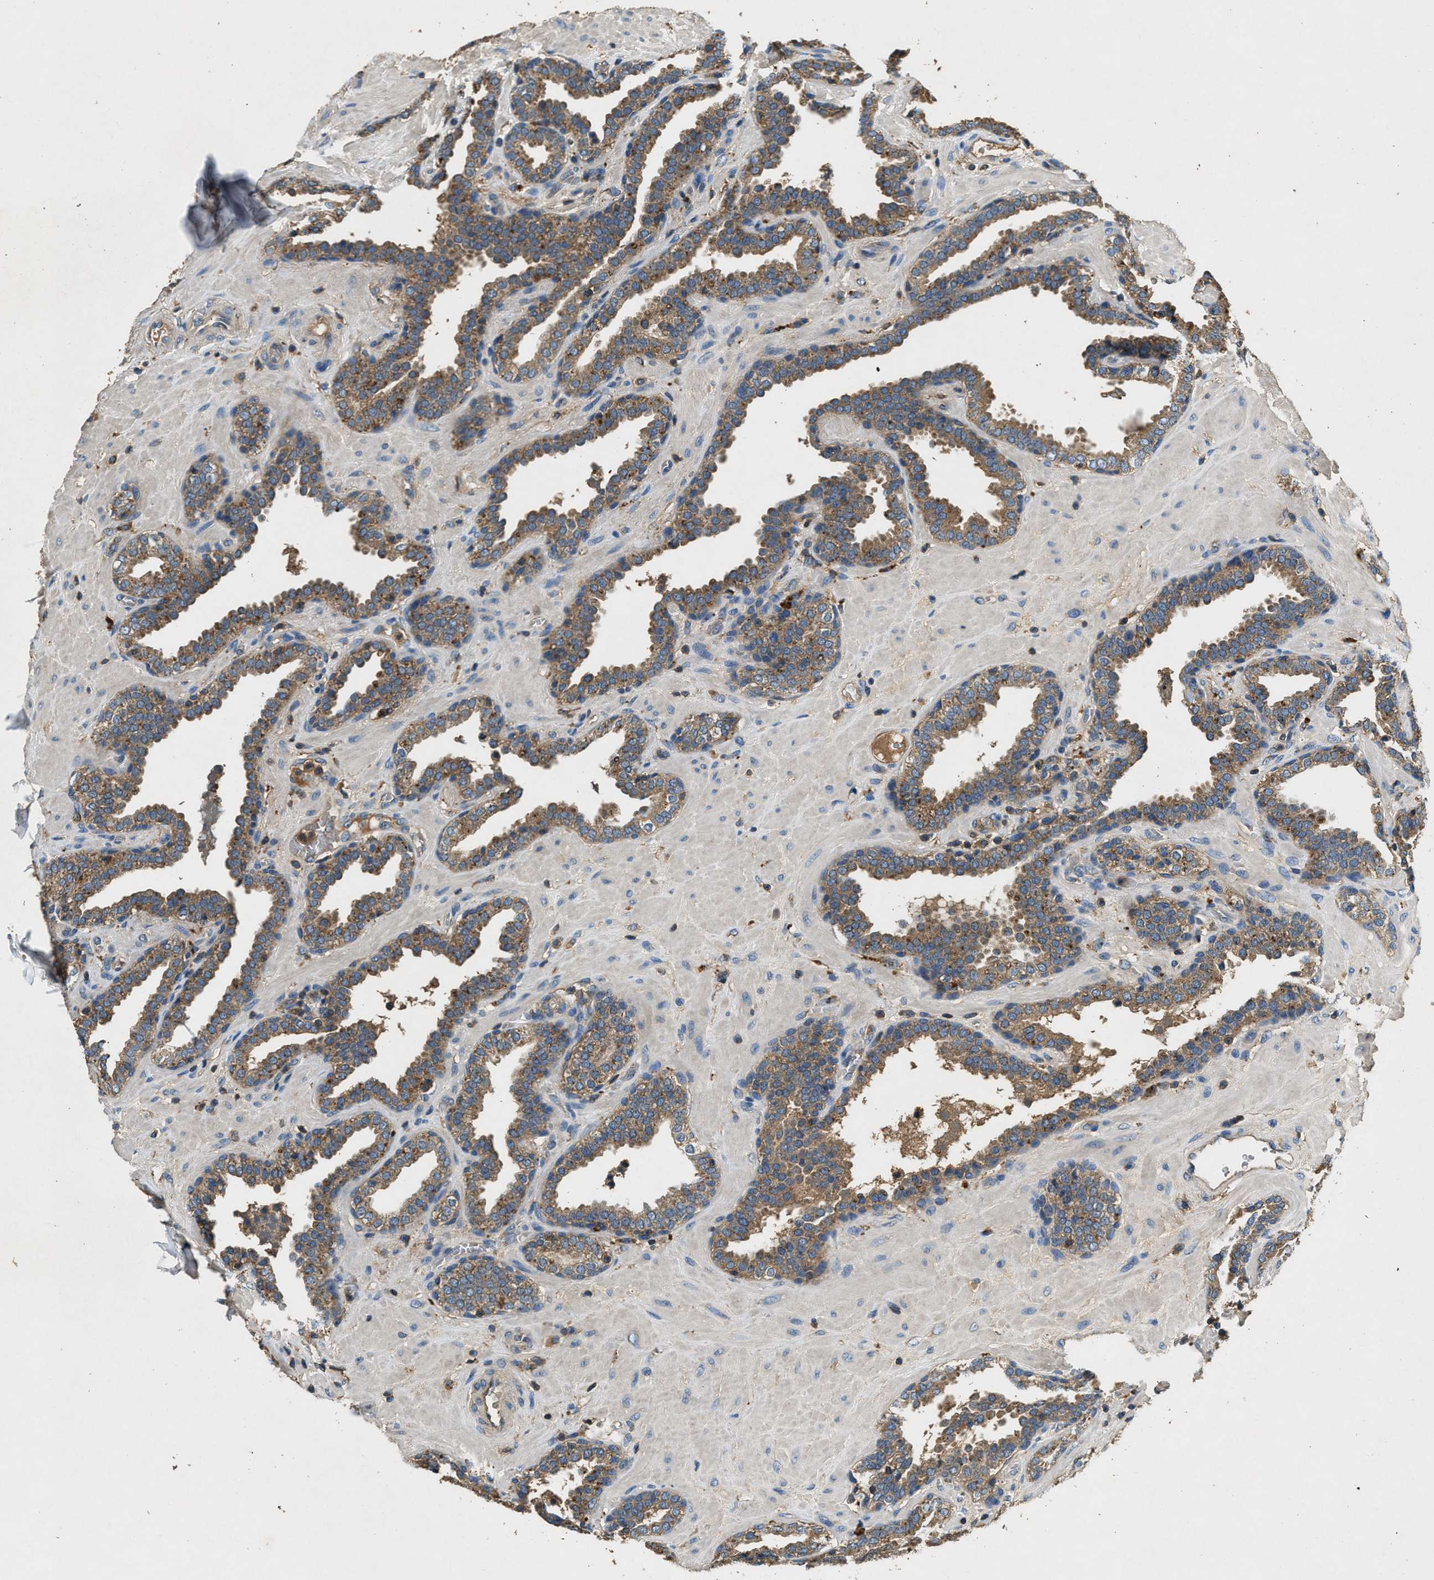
{"staining": {"intensity": "weak", "quantity": ">75%", "location": "cytoplasmic/membranous"}, "tissue": "prostate", "cell_type": "Glandular cells", "image_type": "normal", "snomed": [{"axis": "morphology", "description": "Normal tissue, NOS"}, {"axis": "topography", "description": "Prostate"}], "caption": "Benign prostate demonstrates weak cytoplasmic/membranous staining in approximately >75% of glandular cells, visualized by immunohistochemistry. The staining was performed using DAB to visualize the protein expression in brown, while the nuclei were stained in blue with hematoxylin (Magnification: 20x).", "gene": "BLOC1S1", "patient": {"sex": "male", "age": 51}}